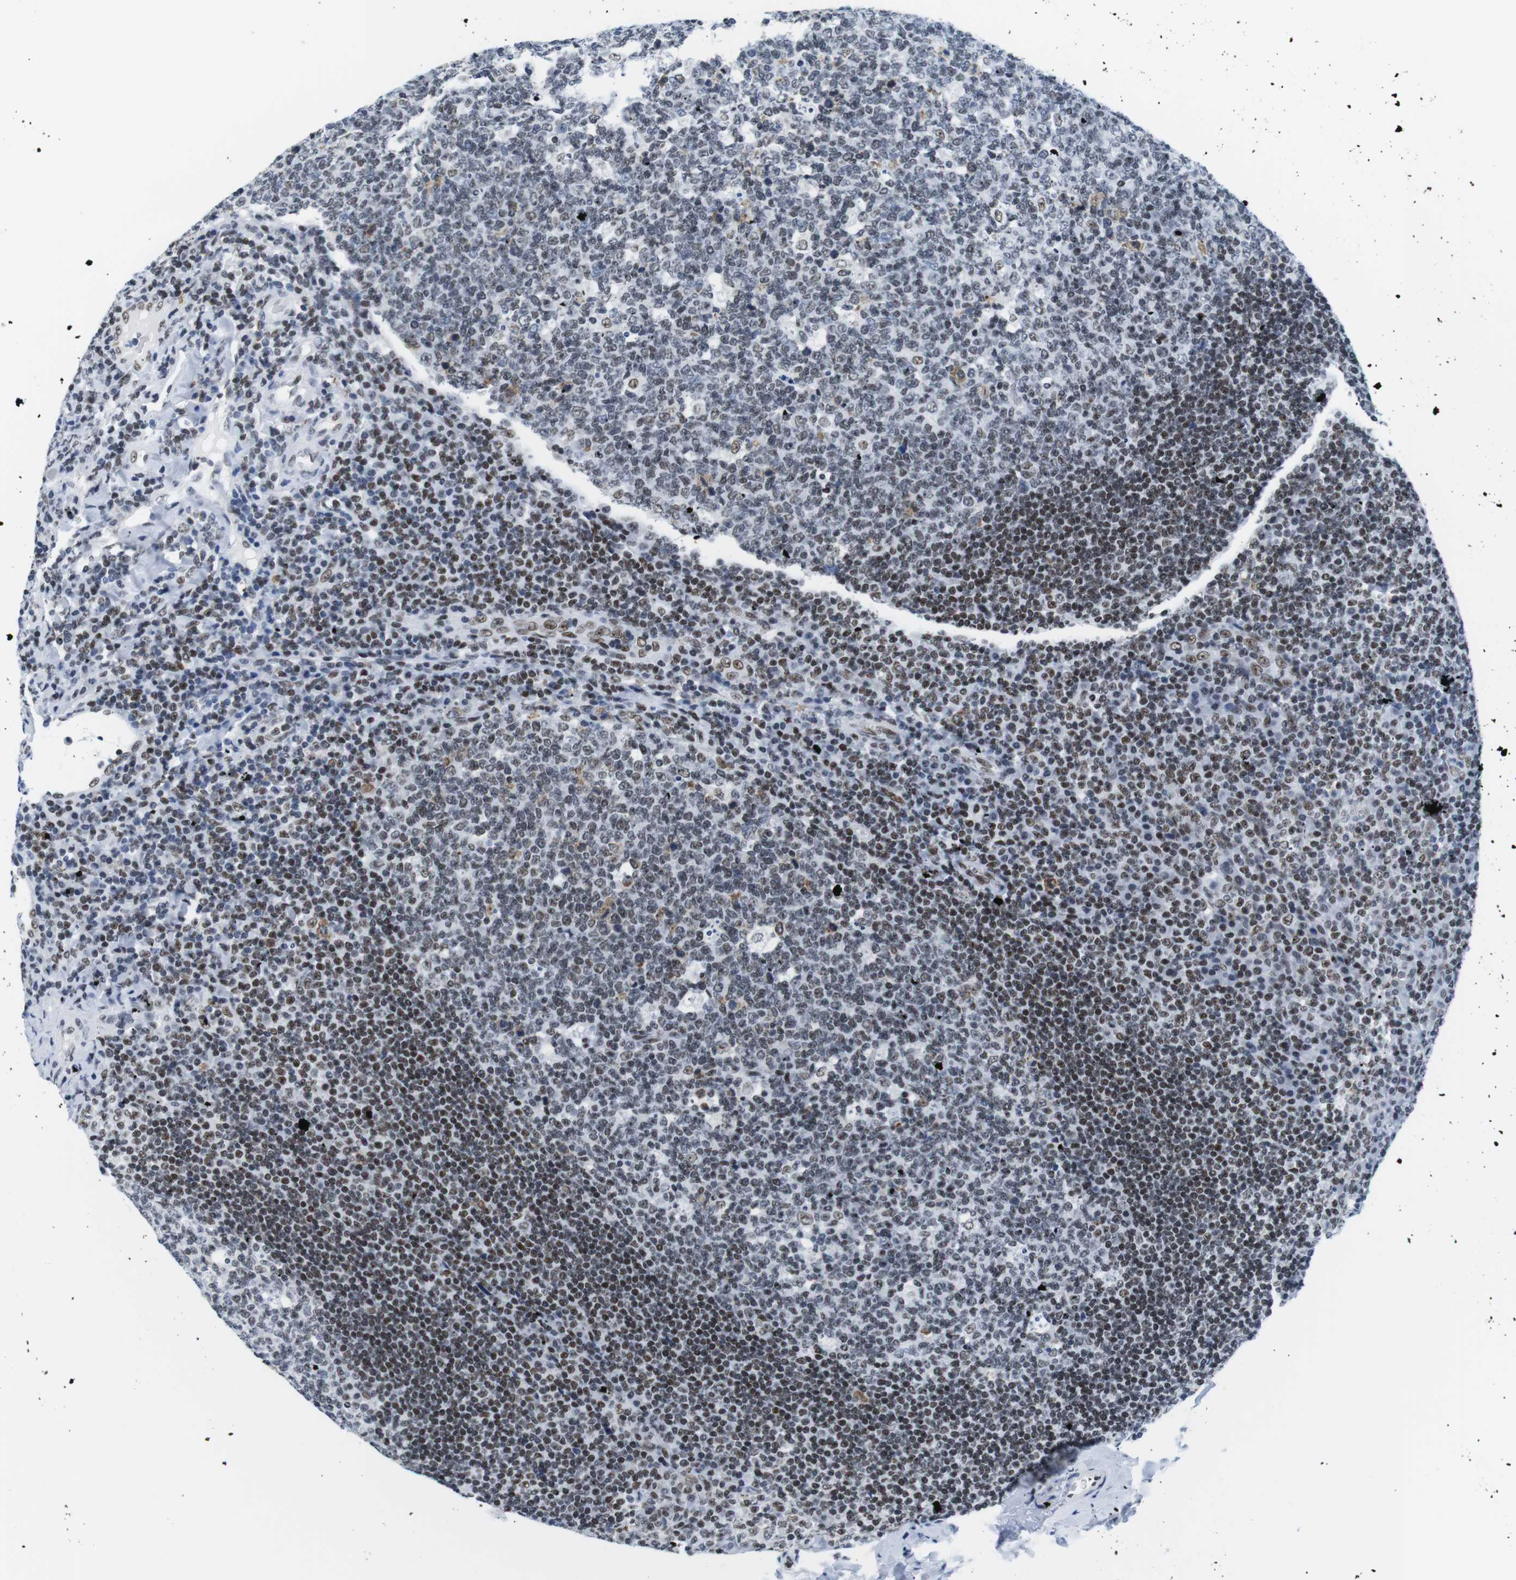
{"staining": {"intensity": "weak", "quantity": ">75%", "location": "nuclear"}, "tissue": "tonsil", "cell_type": "Germinal center cells", "image_type": "normal", "snomed": [{"axis": "morphology", "description": "Normal tissue, NOS"}, {"axis": "topography", "description": "Tonsil"}], "caption": "High-power microscopy captured an immunohistochemistry photomicrograph of benign tonsil, revealing weak nuclear expression in approximately >75% of germinal center cells. The protein is stained brown, and the nuclei are stained in blue (DAB (3,3'-diaminobenzidine) IHC with brightfield microscopy, high magnification).", "gene": "IFI16", "patient": {"sex": "male", "age": 17}}